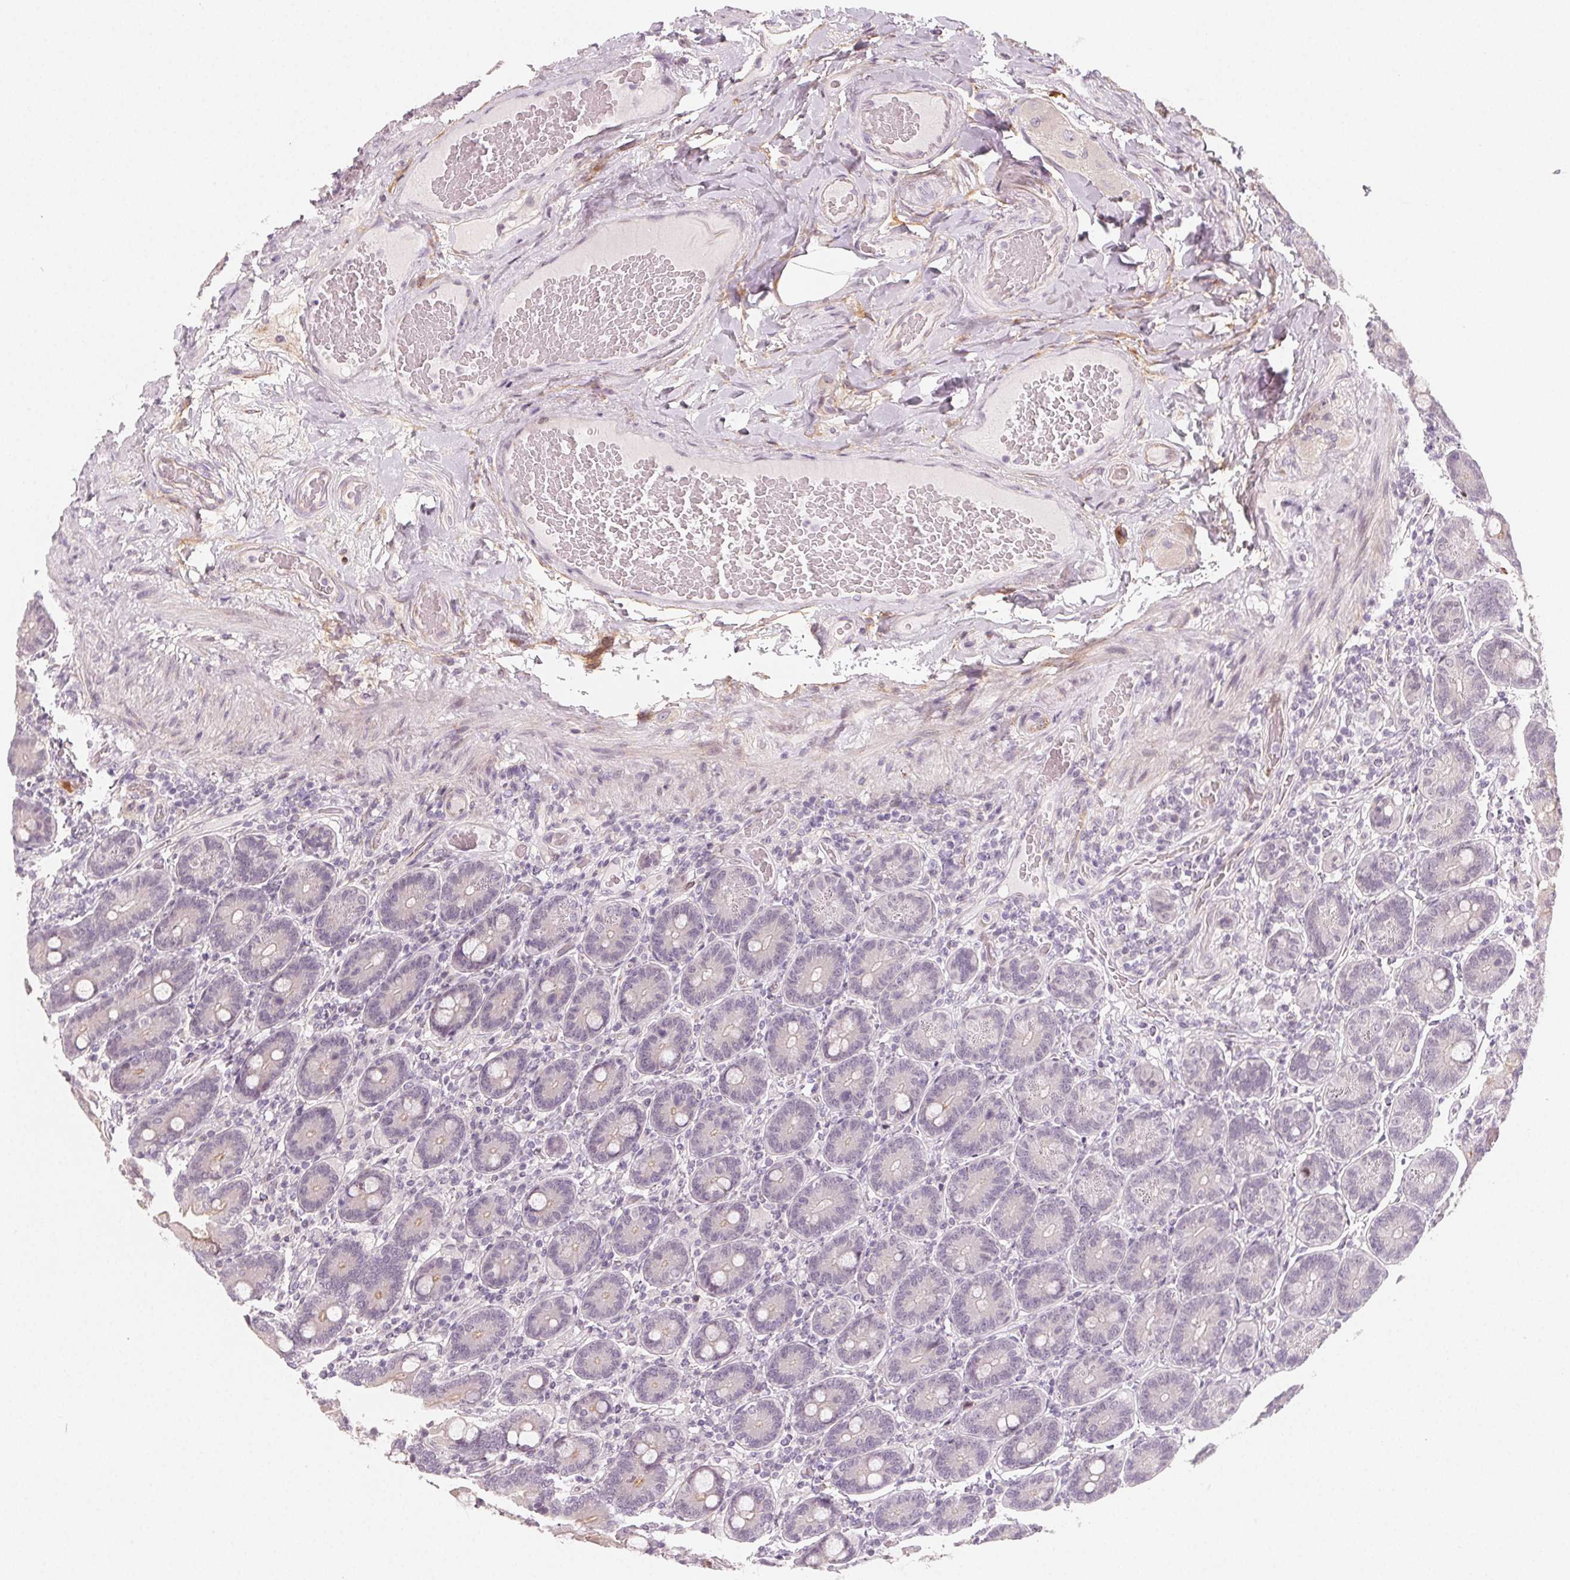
{"staining": {"intensity": "weak", "quantity": "<25%", "location": "cytoplasmic/membranous"}, "tissue": "duodenum", "cell_type": "Glandular cells", "image_type": "normal", "snomed": [{"axis": "morphology", "description": "Normal tissue, NOS"}, {"axis": "topography", "description": "Duodenum"}], "caption": "The histopathology image demonstrates no staining of glandular cells in normal duodenum.", "gene": "CCDC96", "patient": {"sex": "female", "age": 62}}